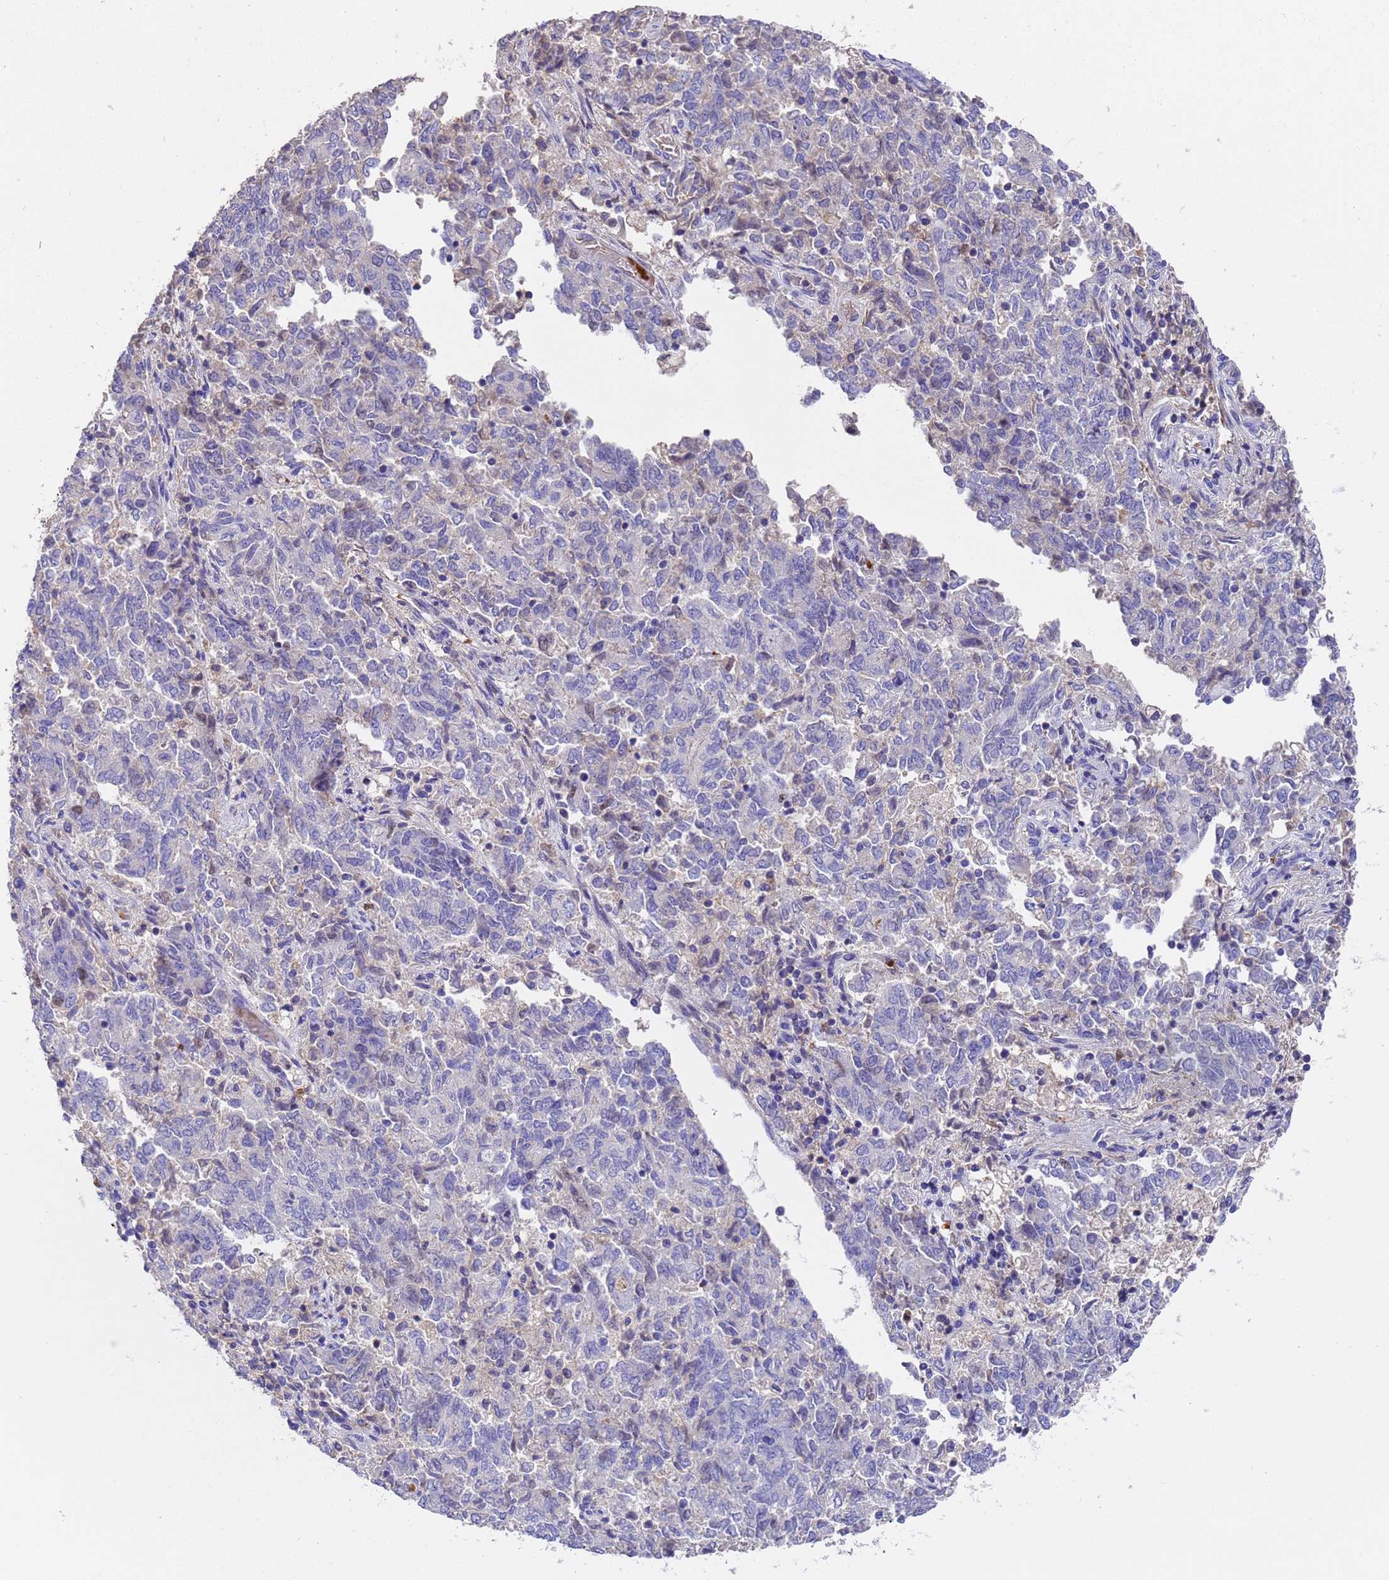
{"staining": {"intensity": "negative", "quantity": "none", "location": "none"}, "tissue": "endometrial cancer", "cell_type": "Tumor cells", "image_type": "cancer", "snomed": [{"axis": "morphology", "description": "Adenocarcinoma, NOS"}, {"axis": "topography", "description": "Endometrium"}], "caption": "This is an IHC histopathology image of human endometrial adenocarcinoma. There is no positivity in tumor cells.", "gene": "ELP6", "patient": {"sex": "female", "age": 80}}